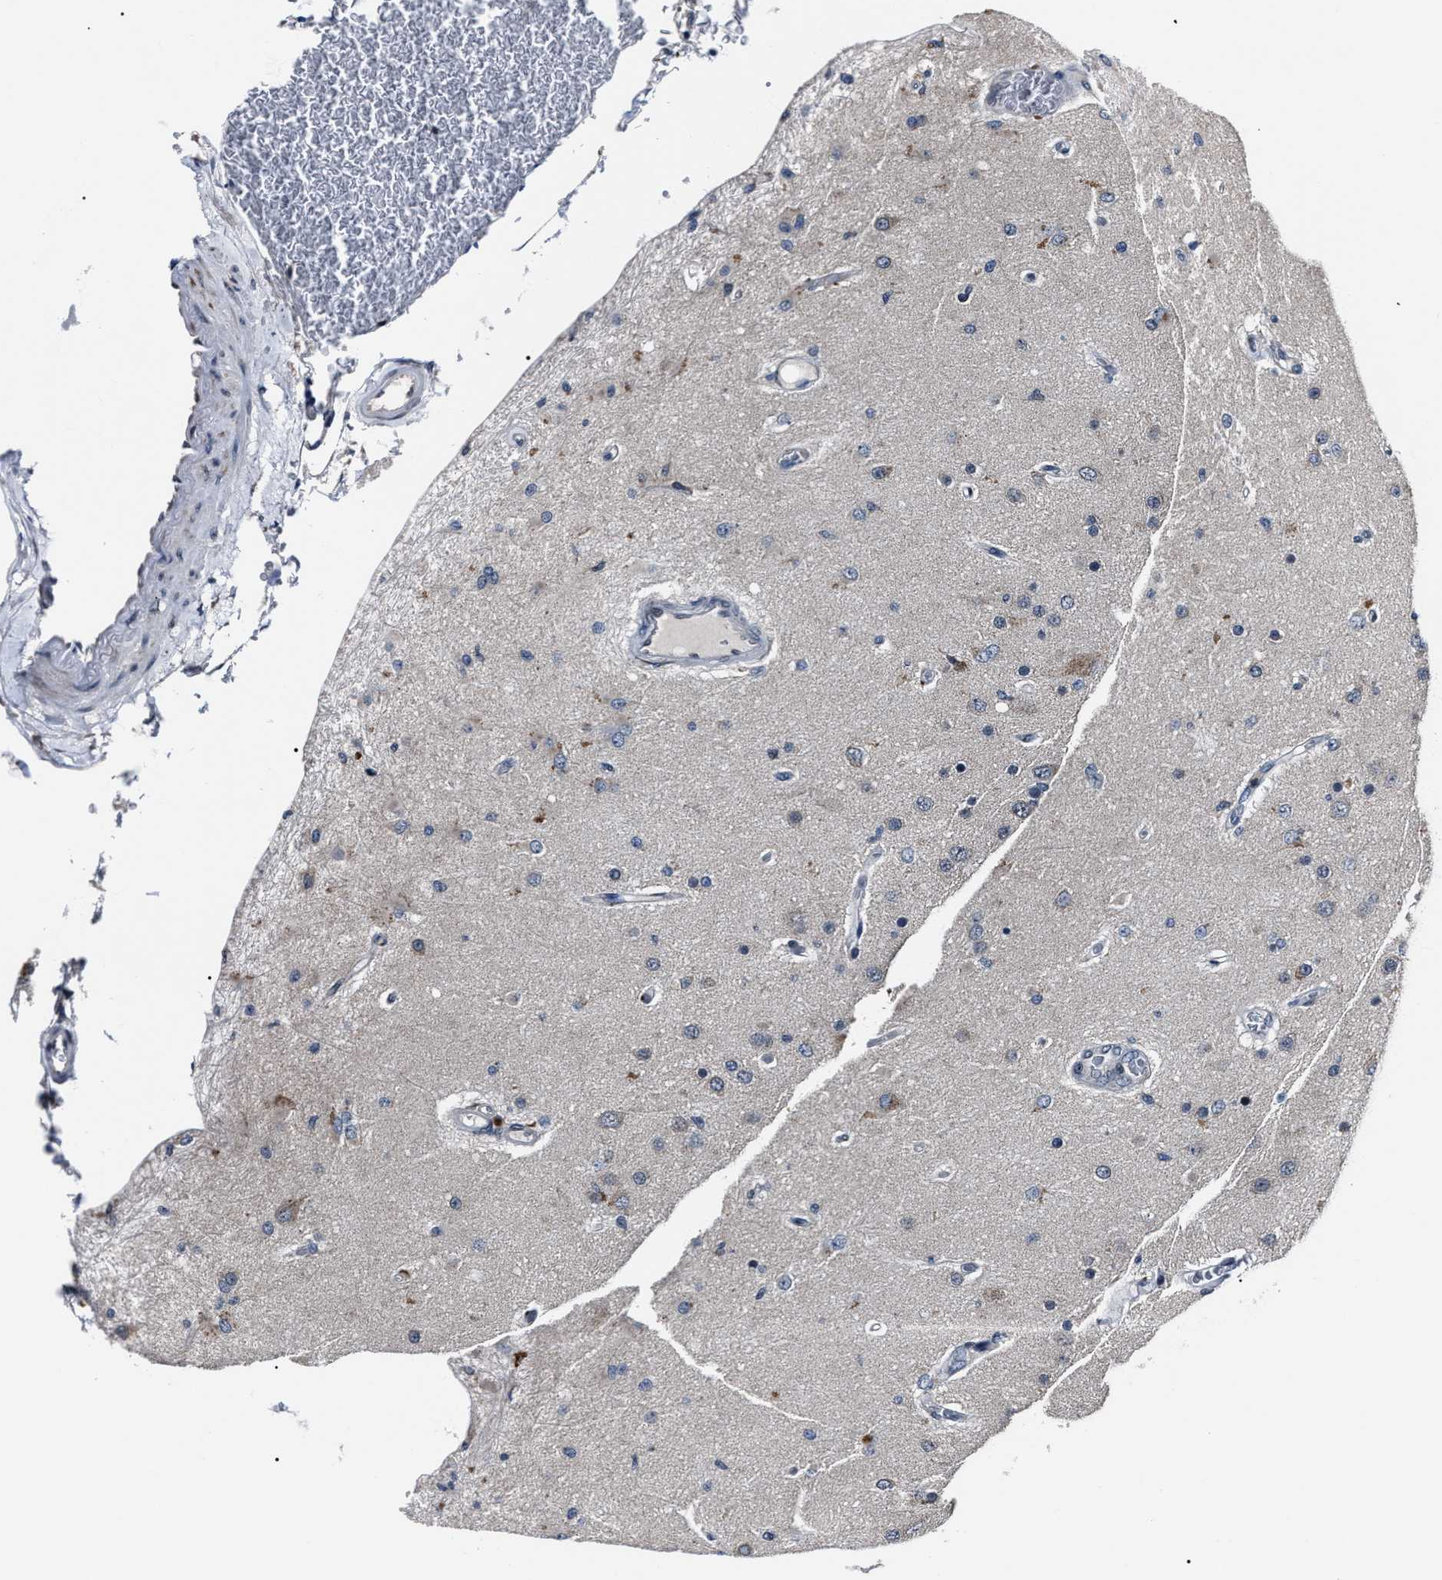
{"staining": {"intensity": "moderate", "quantity": "<25%", "location": "cytoplasmic/membranous"}, "tissue": "glioma", "cell_type": "Tumor cells", "image_type": "cancer", "snomed": [{"axis": "morphology", "description": "Normal tissue, NOS"}, {"axis": "morphology", "description": "Glioma, malignant, High grade"}, {"axis": "topography", "description": "Cerebral cortex"}], "caption": "Tumor cells exhibit low levels of moderate cytoplasmic/membranous expression in approximately <25% of cells in human malignant glioma (high-grade).", "gene": "LRRC14", "patient": {"sex": "male", "age": 77}}